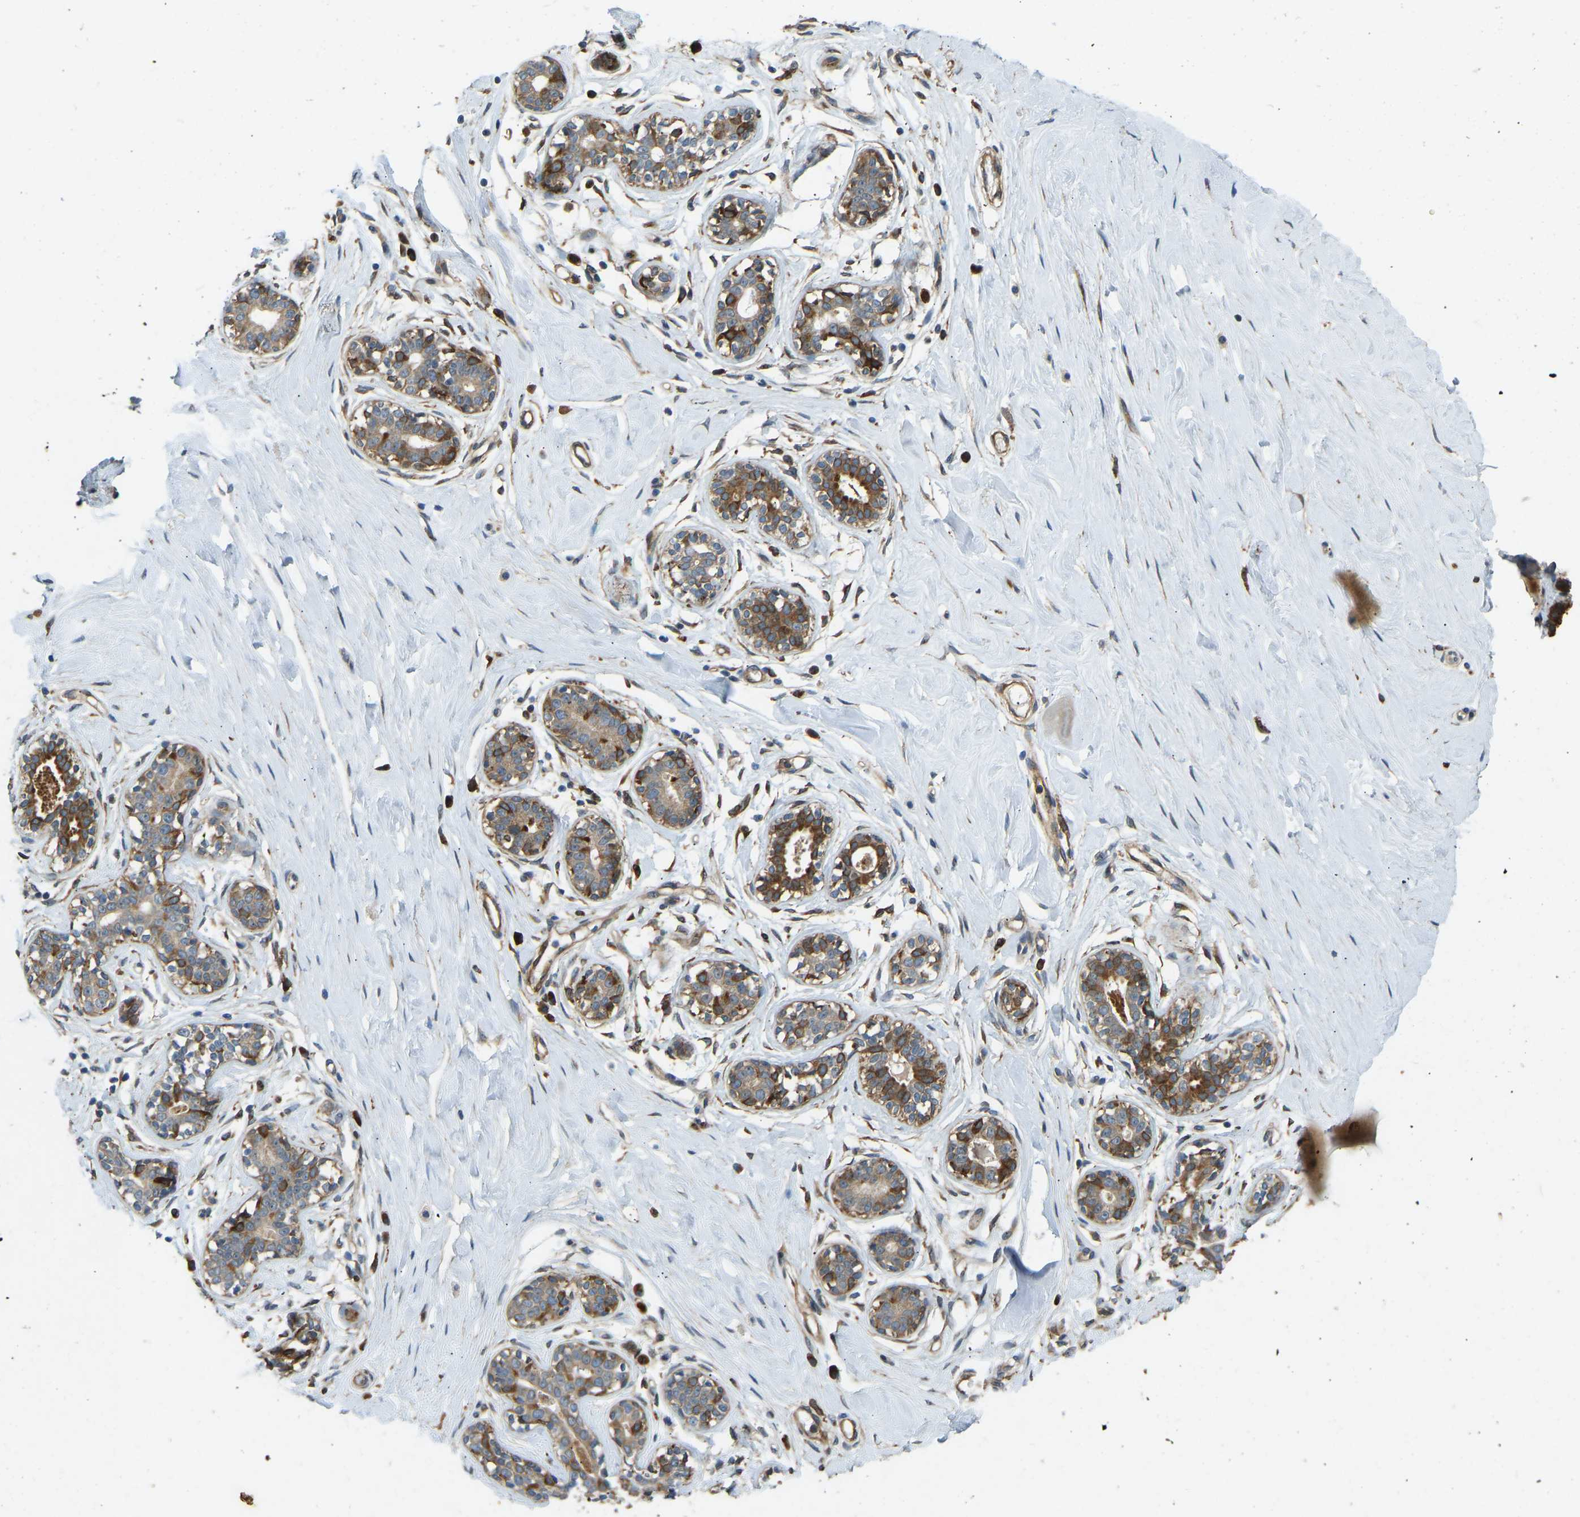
{"staining": {"intensity": "moderate", "quantity": ">75%", "location": "cytoplasmic/membranous"}, "tissue": "breast", "cell_type": "Adipocytes", "image_type": "normal", "snomed": [{"axis": "morphology", "description": "Normal tissue, NOS"}, {"axis": "topography", "description": "Breast"}], "caption": "Immunohistochemical staining of benign human breast displays >75% levels of moderate cytoplasmic/membranous protein staining in approximately >75% of adipocytes. The staining was performed using DAB, with brown indicating positive protein expression. Nuclei are stained blue with hematoxylin.", "gene": "OS9", "patient": {"sex": "female", "age": 23}}